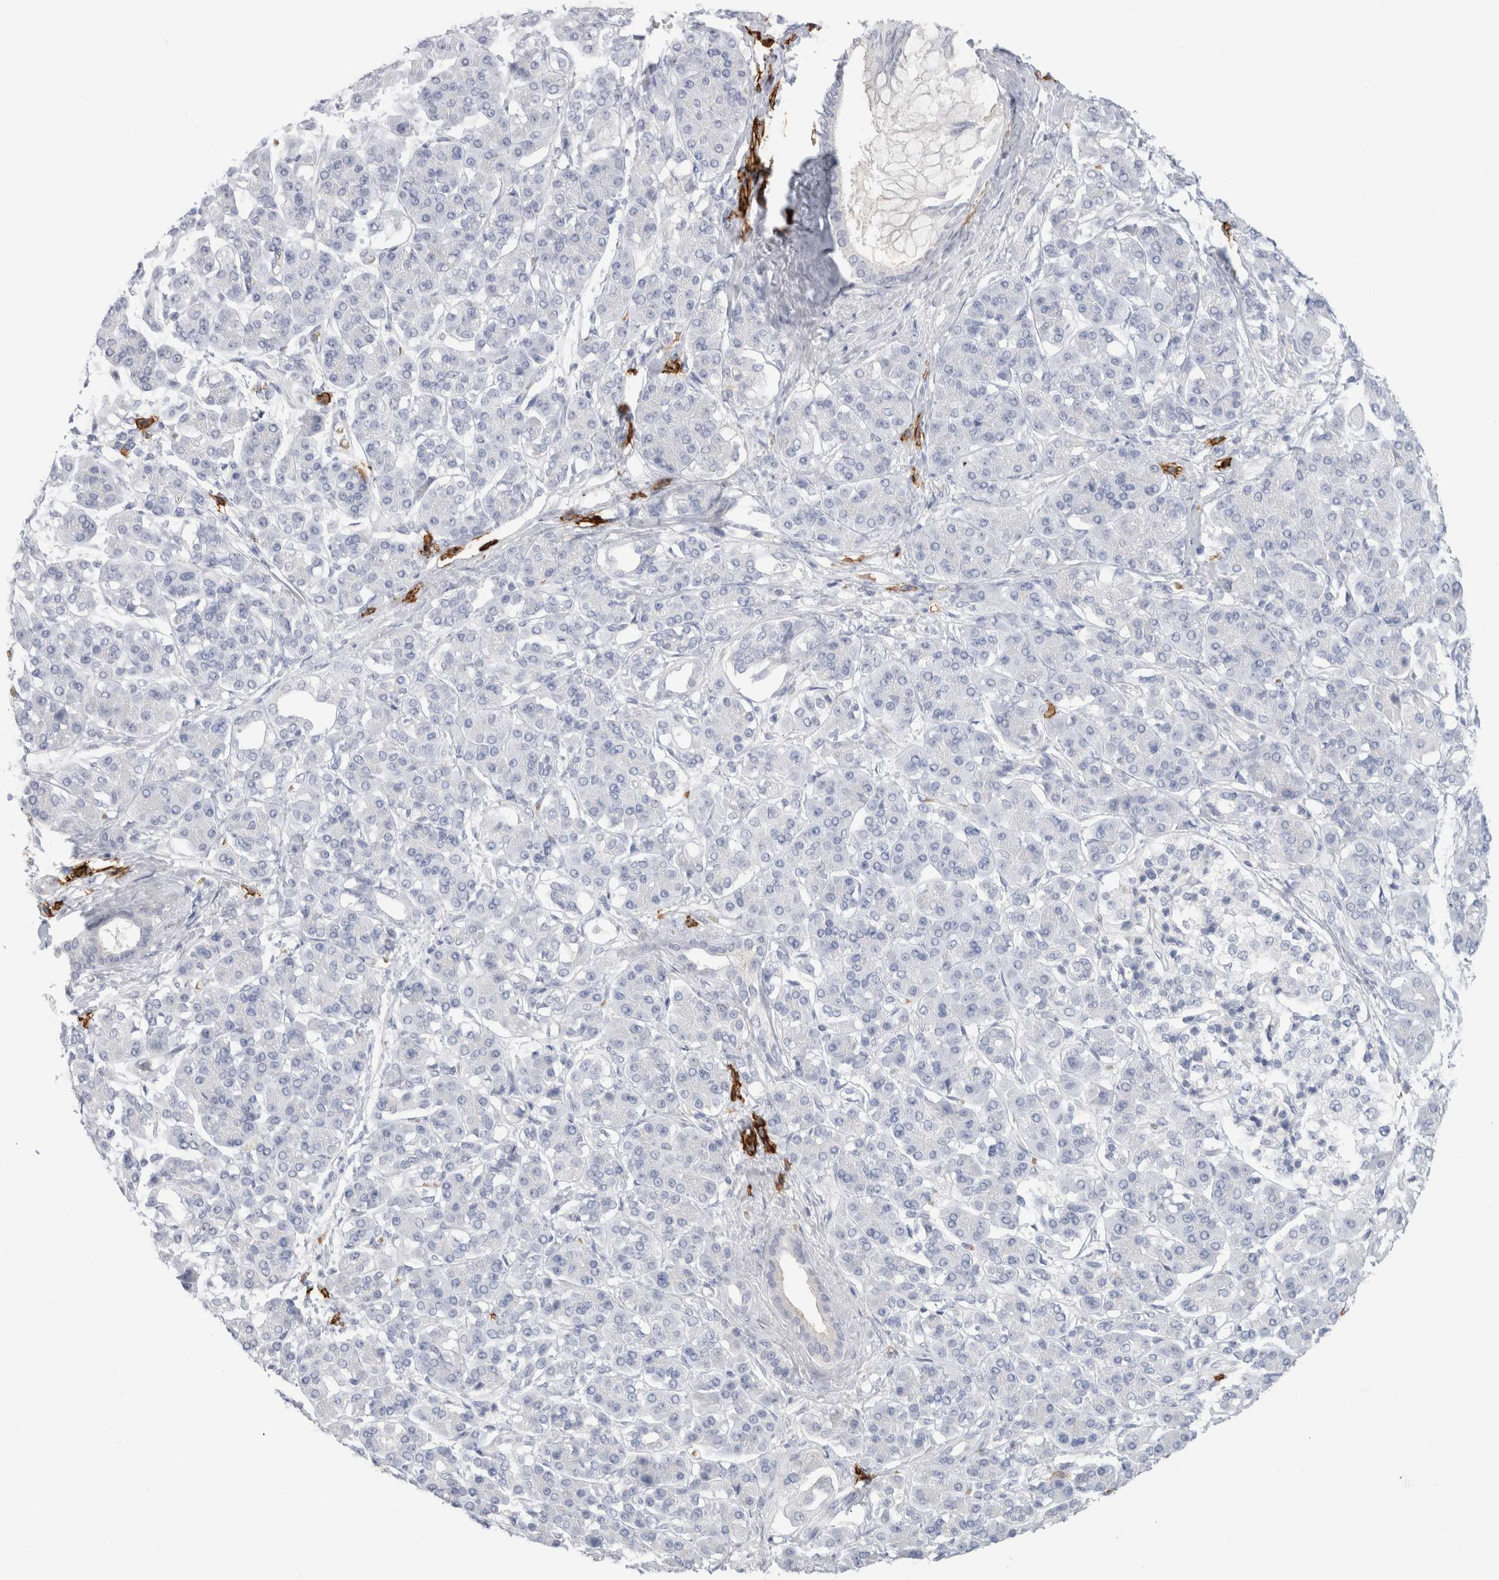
{"staining": {"intensity": "negative", "quantity": "none", "location": "none"}, "tissue": "pancreatic cancer", "cell_type": "Tumor cells", "image_type": "cancer", "snomed": [{"axis": "morphology", "description": "Adenocarcinoma, NOS"}, {"axis": "topography", "description": "Pancreas"}], "caption": "Immunohistochemistry of human pancreatic cancer exhibits no positivity in tumor cells.", "gene": "CD38", "patient": {"sex": "female", "age": 56}}